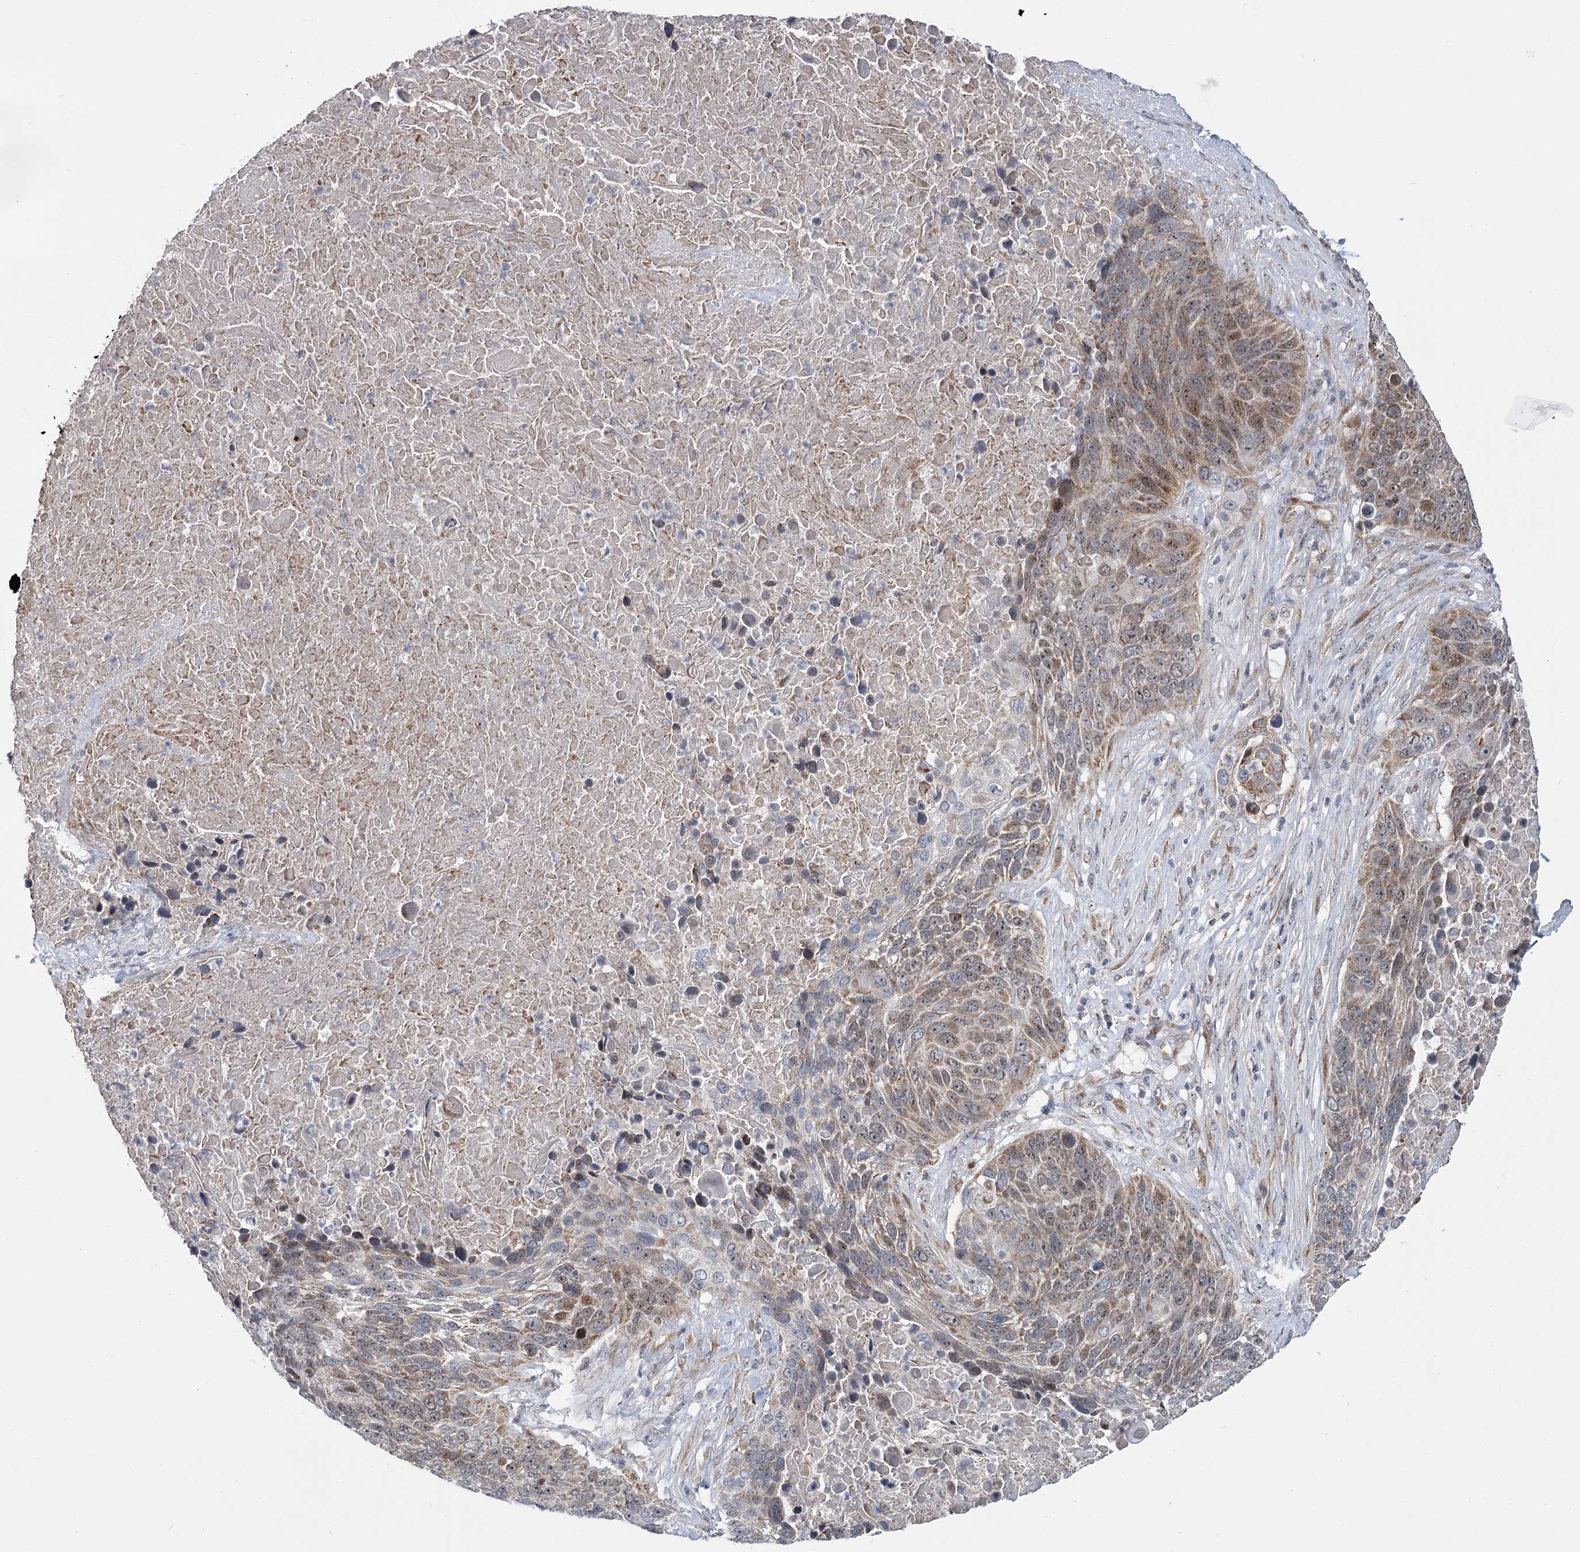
{"staining": {"intensity": "moderate", "quantity": ">75%", "location": "cytoplasmic/membranous,nuclear"}, "tissue": "lung cancer", "cell_type": "Tumor cells", "image_type": "cancer", "snomed": [{"axis": "morphology", "description": "Squamous cell carcinoma, NOS"}, {"axis": "topography", "description": "Lung"}], "caption": "A brown stain shows moderate cytoplasmic/membranous and nuclear staining of a protein in lung squamous cell carcinoma tumor cells.", "gene": "NSMCE4A", "patient": {"sex": "male", "age": 66}}